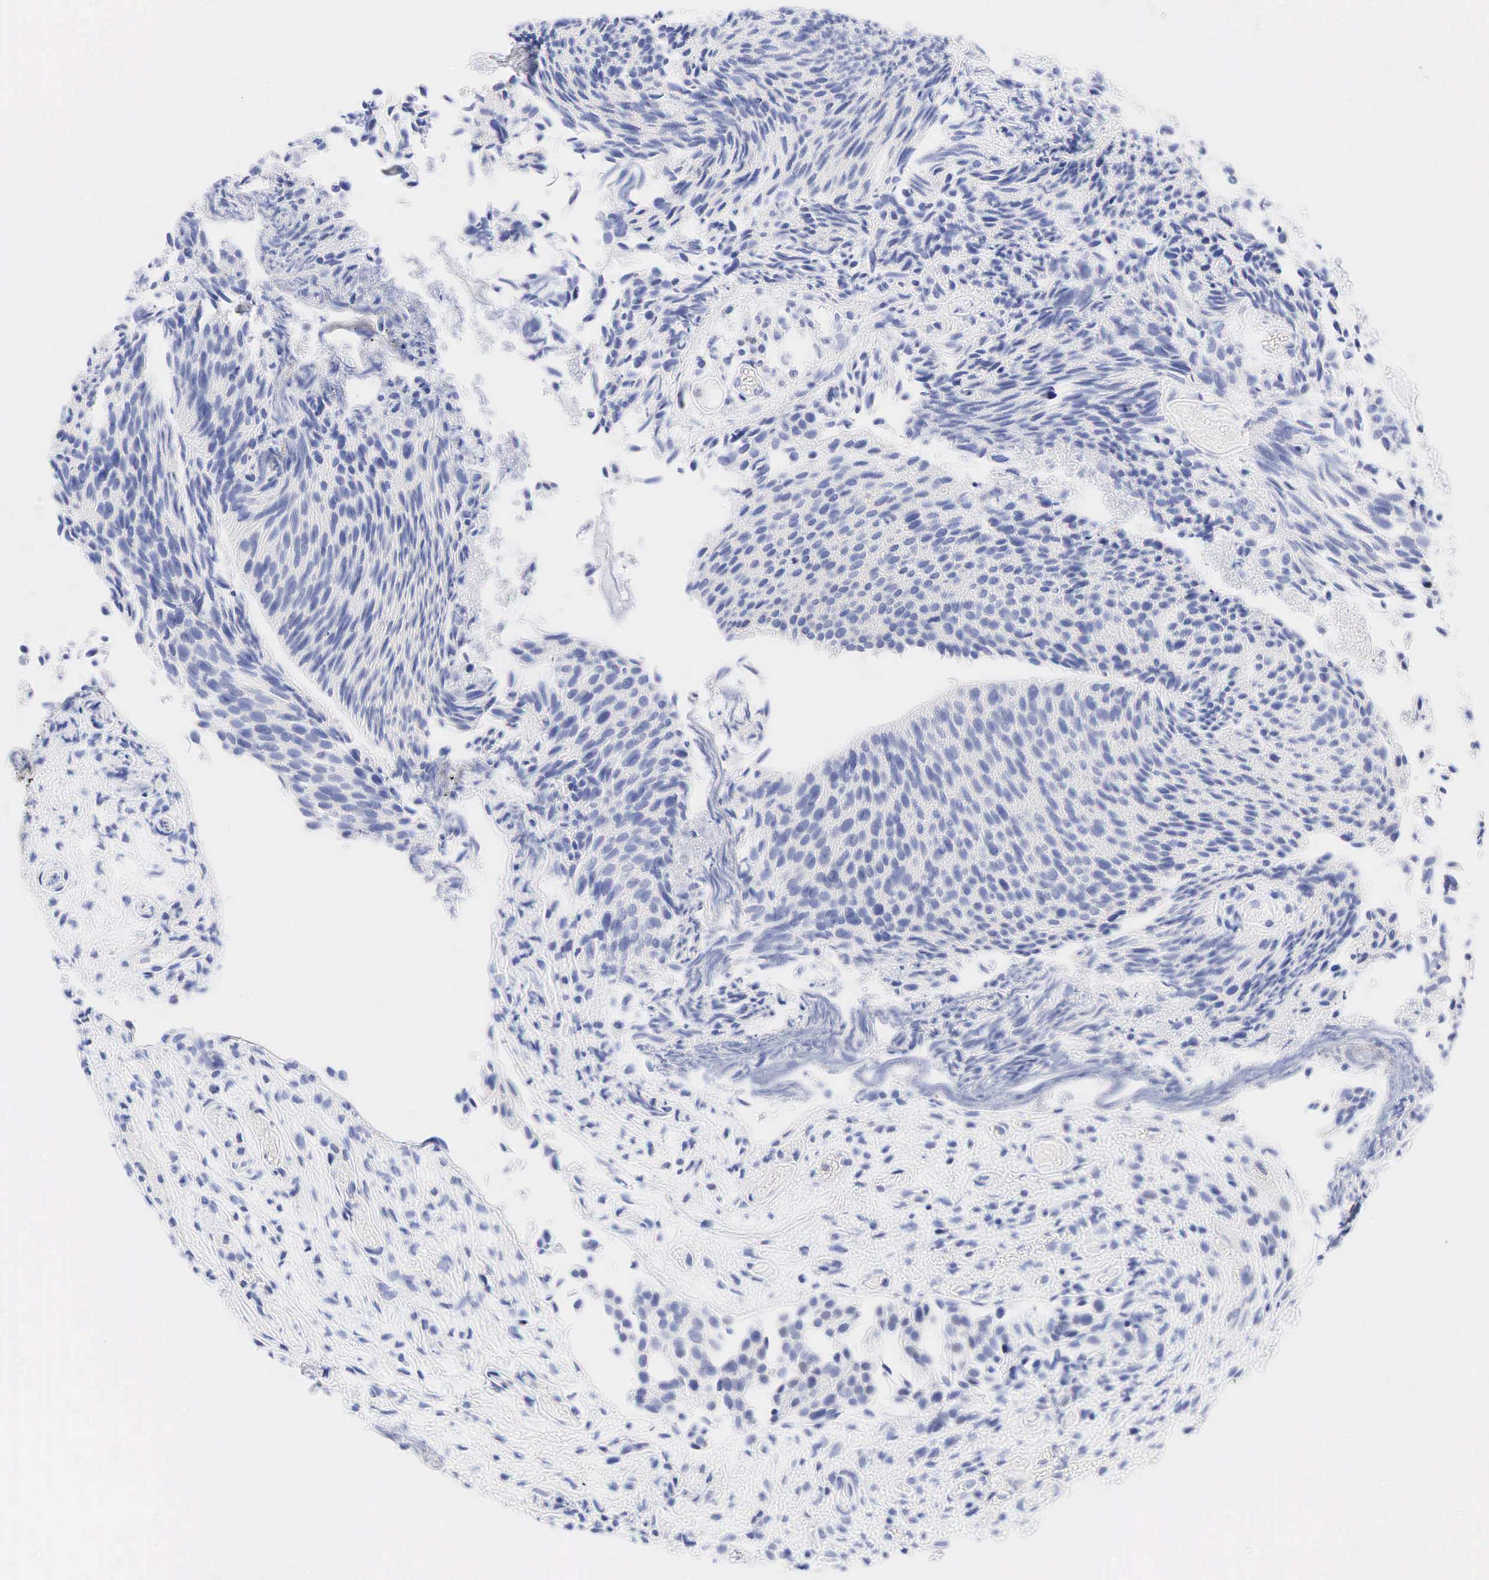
{"staining": {"intensity": "weak", "quantity": "25%-75%", "location": "cytoplasmic/membranous,nuclear"}, "tissue": "urothelial cancer", "cell_type": "Tumor cells", "image_type": "cancer", "snomed": [{"axis": "morphology", "description": "Urothelial carcinoma, Low grade"}, {"axis": "topography", "description": "Urinary bladder"}], "caption": "About 25%-75% of tumor cells in human low-grade urothelial carcinoma display weak cytoplasmic/membranous and nuclear protein positivity as visualized by brown immunohistochemical staining.", "gene": "AR", "patient": {"sex": "male", "age": 84}}